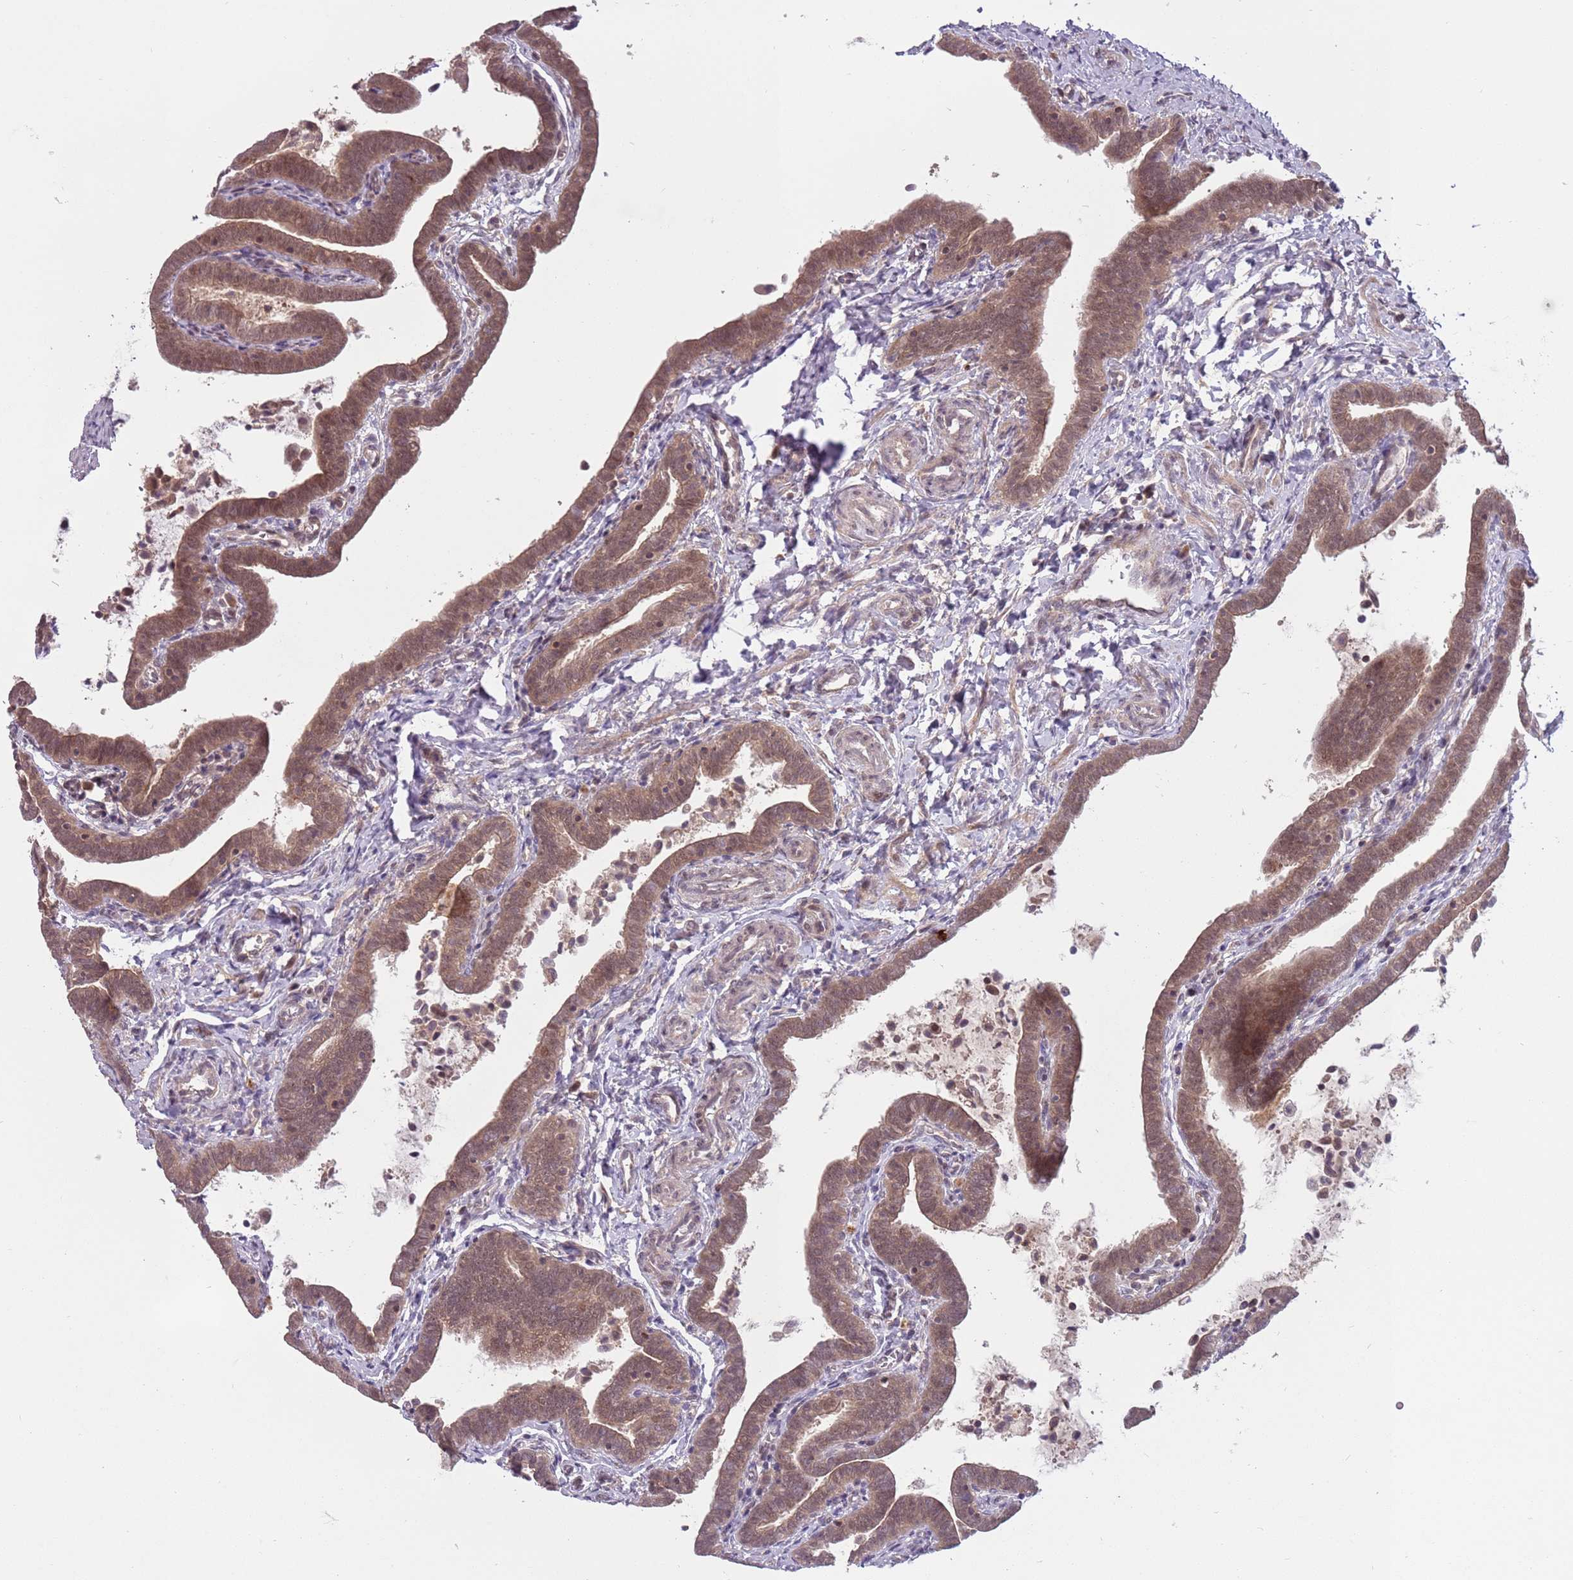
{"staining": {"intensity": "moderate", "quantity": ">75%", "location": "cytoplasmic/membranous,nuclear"}, "tissue": "fallopian tube", "cell_type": "Glandular cells", "image_type": "normal", "snomed": [{"axis": "morphology", "description": "Normal tissue, NOS"}, {"axis": "topography", "description": "Fallopian tube"}], "caption": "Fallopian tube stained with a brown dye shows moderate cytoplasmic/membranous,nuclear positive staining in approximately >75% of glandular cells.", "gene": "ADAMTS3", "patient": {"sex": "female", "age": 36}}